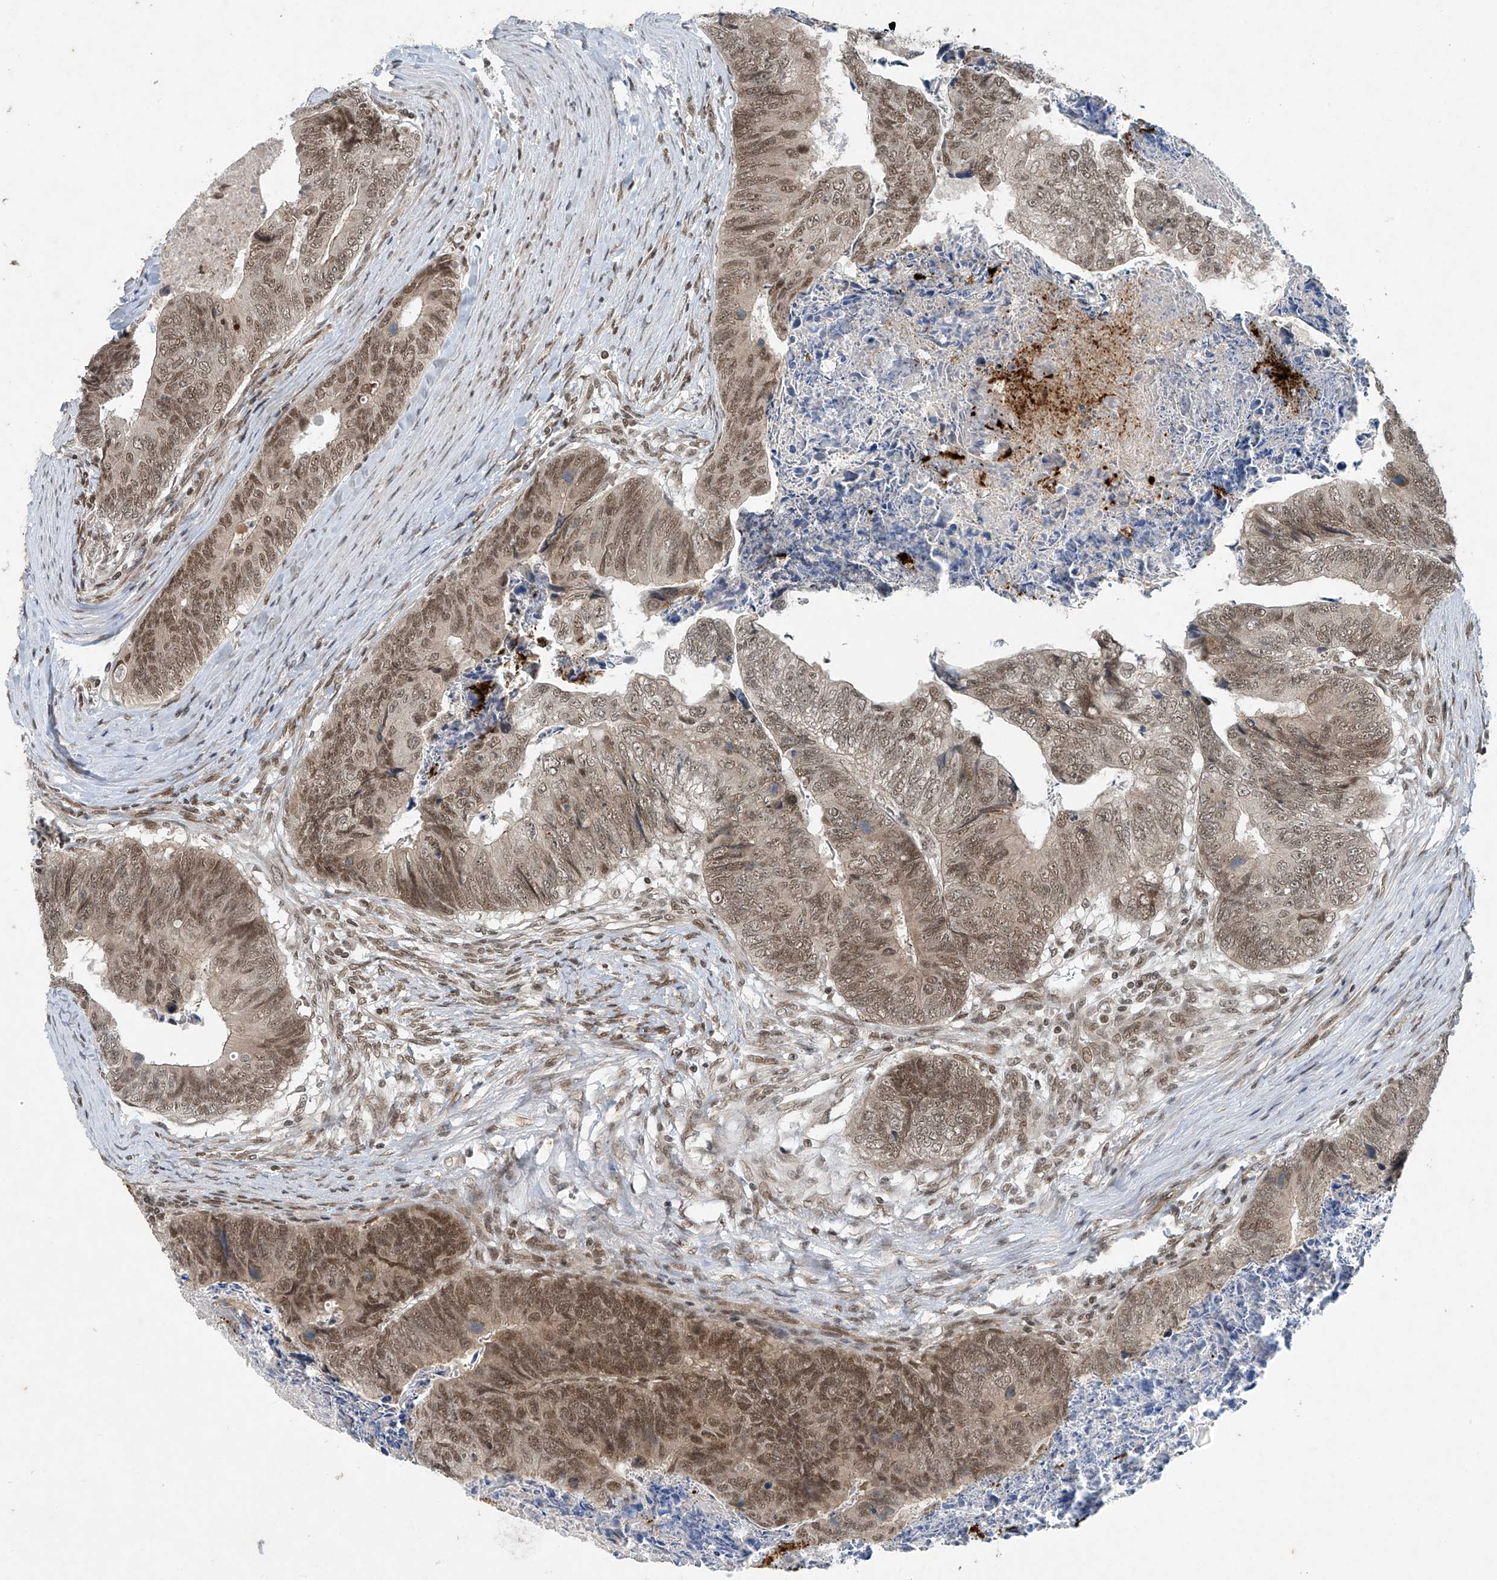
{"staining": {"intensity": "moderate", "quantity": ">75%", "location": "nuclear"}, "tissue": "colorectal cancer", "cell_type": "Tumor cells", "image_type": "cancer", "snomed": [{"axis": "morphology", "description": "Adenocarcinoma, NOS"}, {"axis": "topography", "description": "Colon"}], "caption": "An immunohistochemistry micrograph of neoplastic tissue is shown. Protein staining in brown highlights moderate nuclear positivity in colorectal cancer within tumor cells.", "gene": "TAF8", "patient": {"sex": "female", "age": 67}}